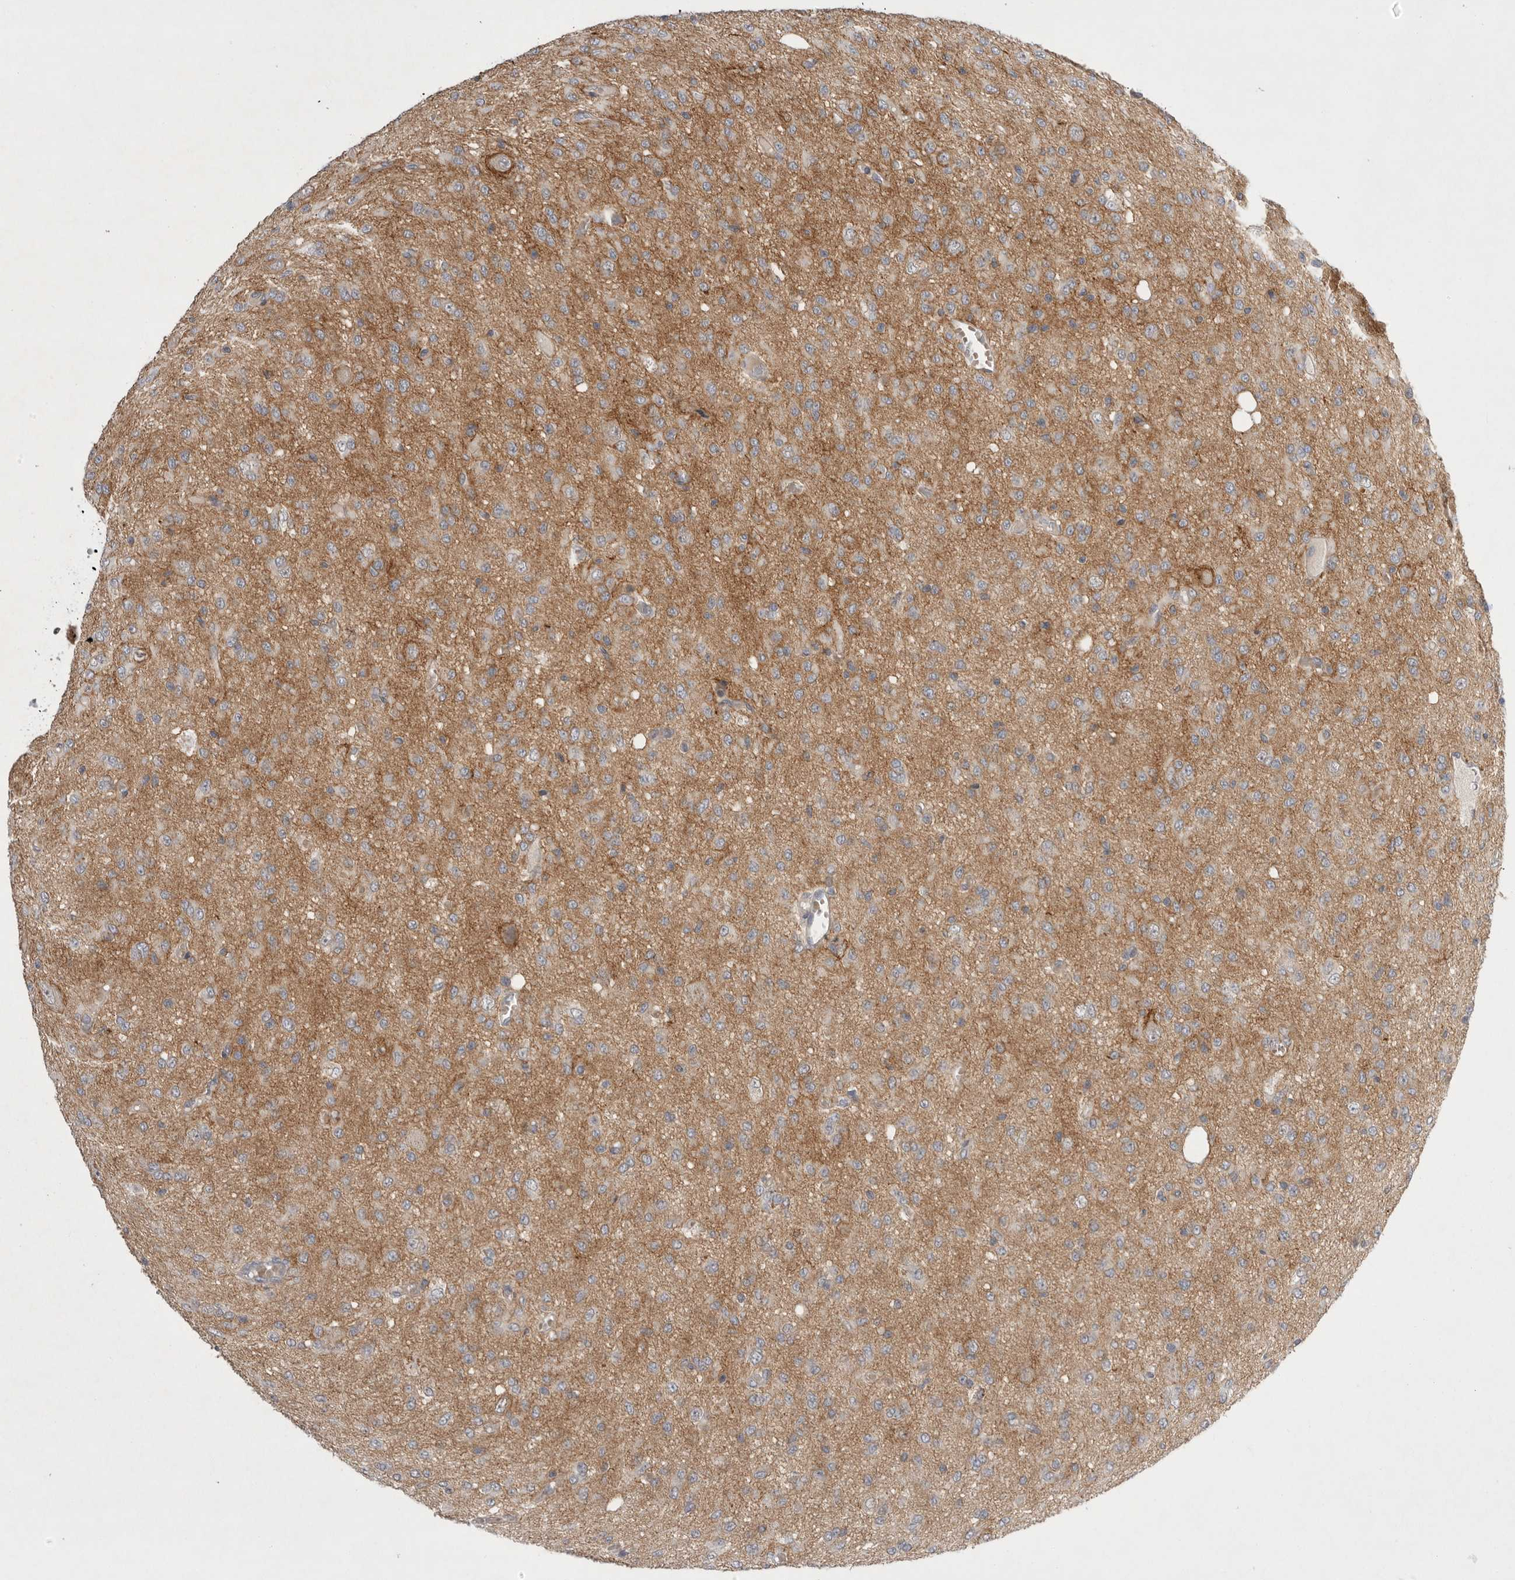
{"staining": {"intensity": "moderate", "quantity": "<25%", "location": "cytoplasmic/membranous"}, "tissue": "glioma", "cell_type": "Tumor cells", "image_type": "cancer", "snomed": [{"axis": "morphology", "description": "Glioma, malignant, High grade"}, {"axis": "topography", "description": "Brain"}], "caption": "IHC staining of glioma, which reveals low levels of moderate cytoplasmic/membranous expression in approximately <25% of tumor cells indicating moderate cytoplasmic/membranous protein expression. The staining was performed using DAB (brown) for protein detection and nuclei were counterstained in hematoxylin (blue).", "gene": "NRCAM", "patient": {"sex": "female", "age": 59}}